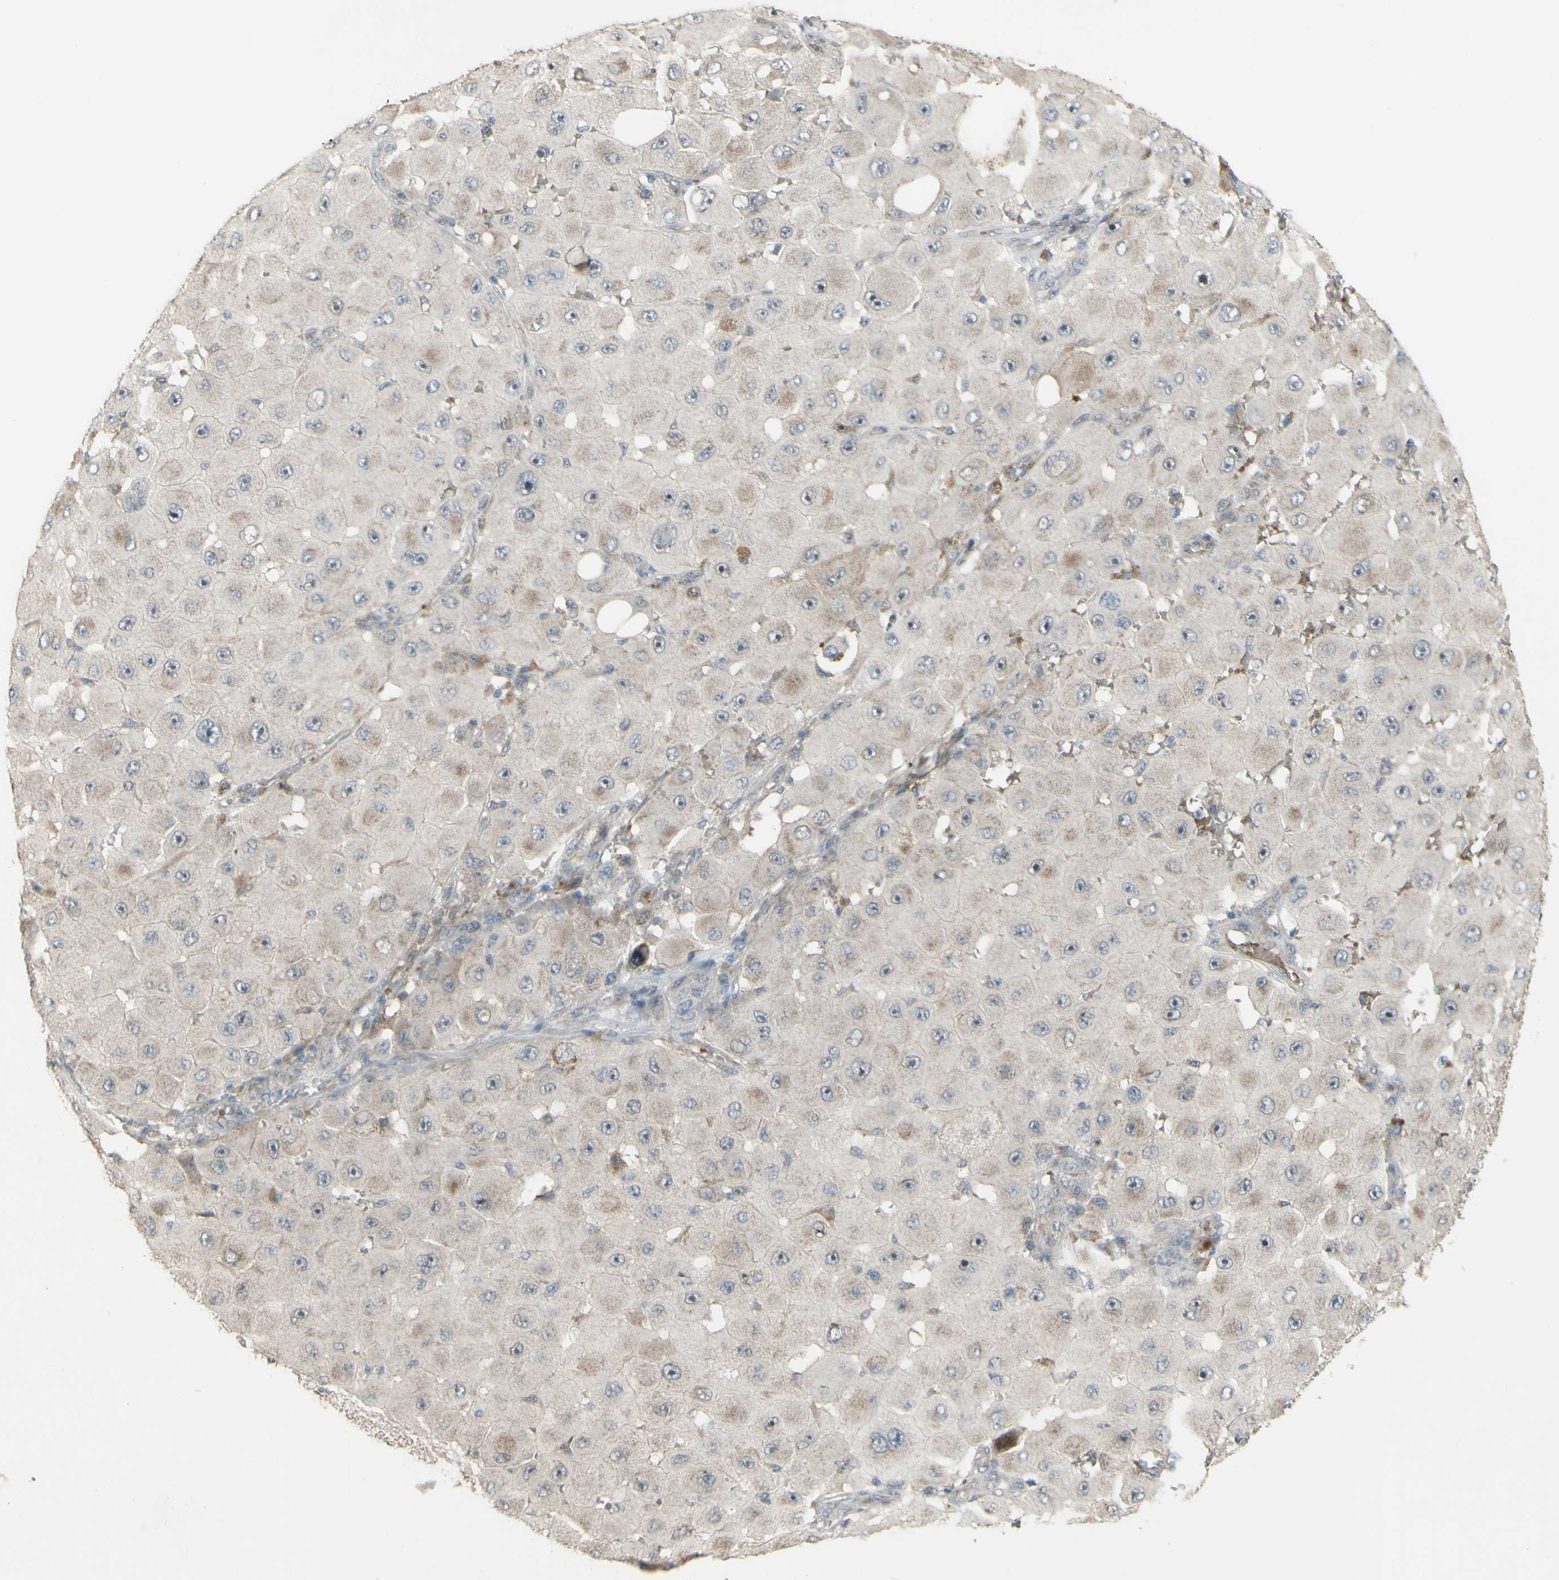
{"staining": {"intensity": "weak", "quantity": ">75%", "location": "cytoplasmic/membranous"}, "tissue": "melanoma", "cell_type": "Tumor cells", "image_type": "cancer", "snomed": [{"axis": "morphology", "description": "Malignant melanoma, NOS"}, {"axis": "topography", "description": "Skin"}], "caption": "IHC (DAB (3,3'-diaminobenzidine)) staining of human malignant melanoma shows weak cytoplasmic/membranous protein expression in about >75% of tumor cells. The staining was performed using DAB to visualize the protein expression in brown, while the nuclei were stained in blue with hematoxylin (Magnification: 20x).", "gene": "GRAMD1B", "patient": {"sex": "female", "age": 81}}